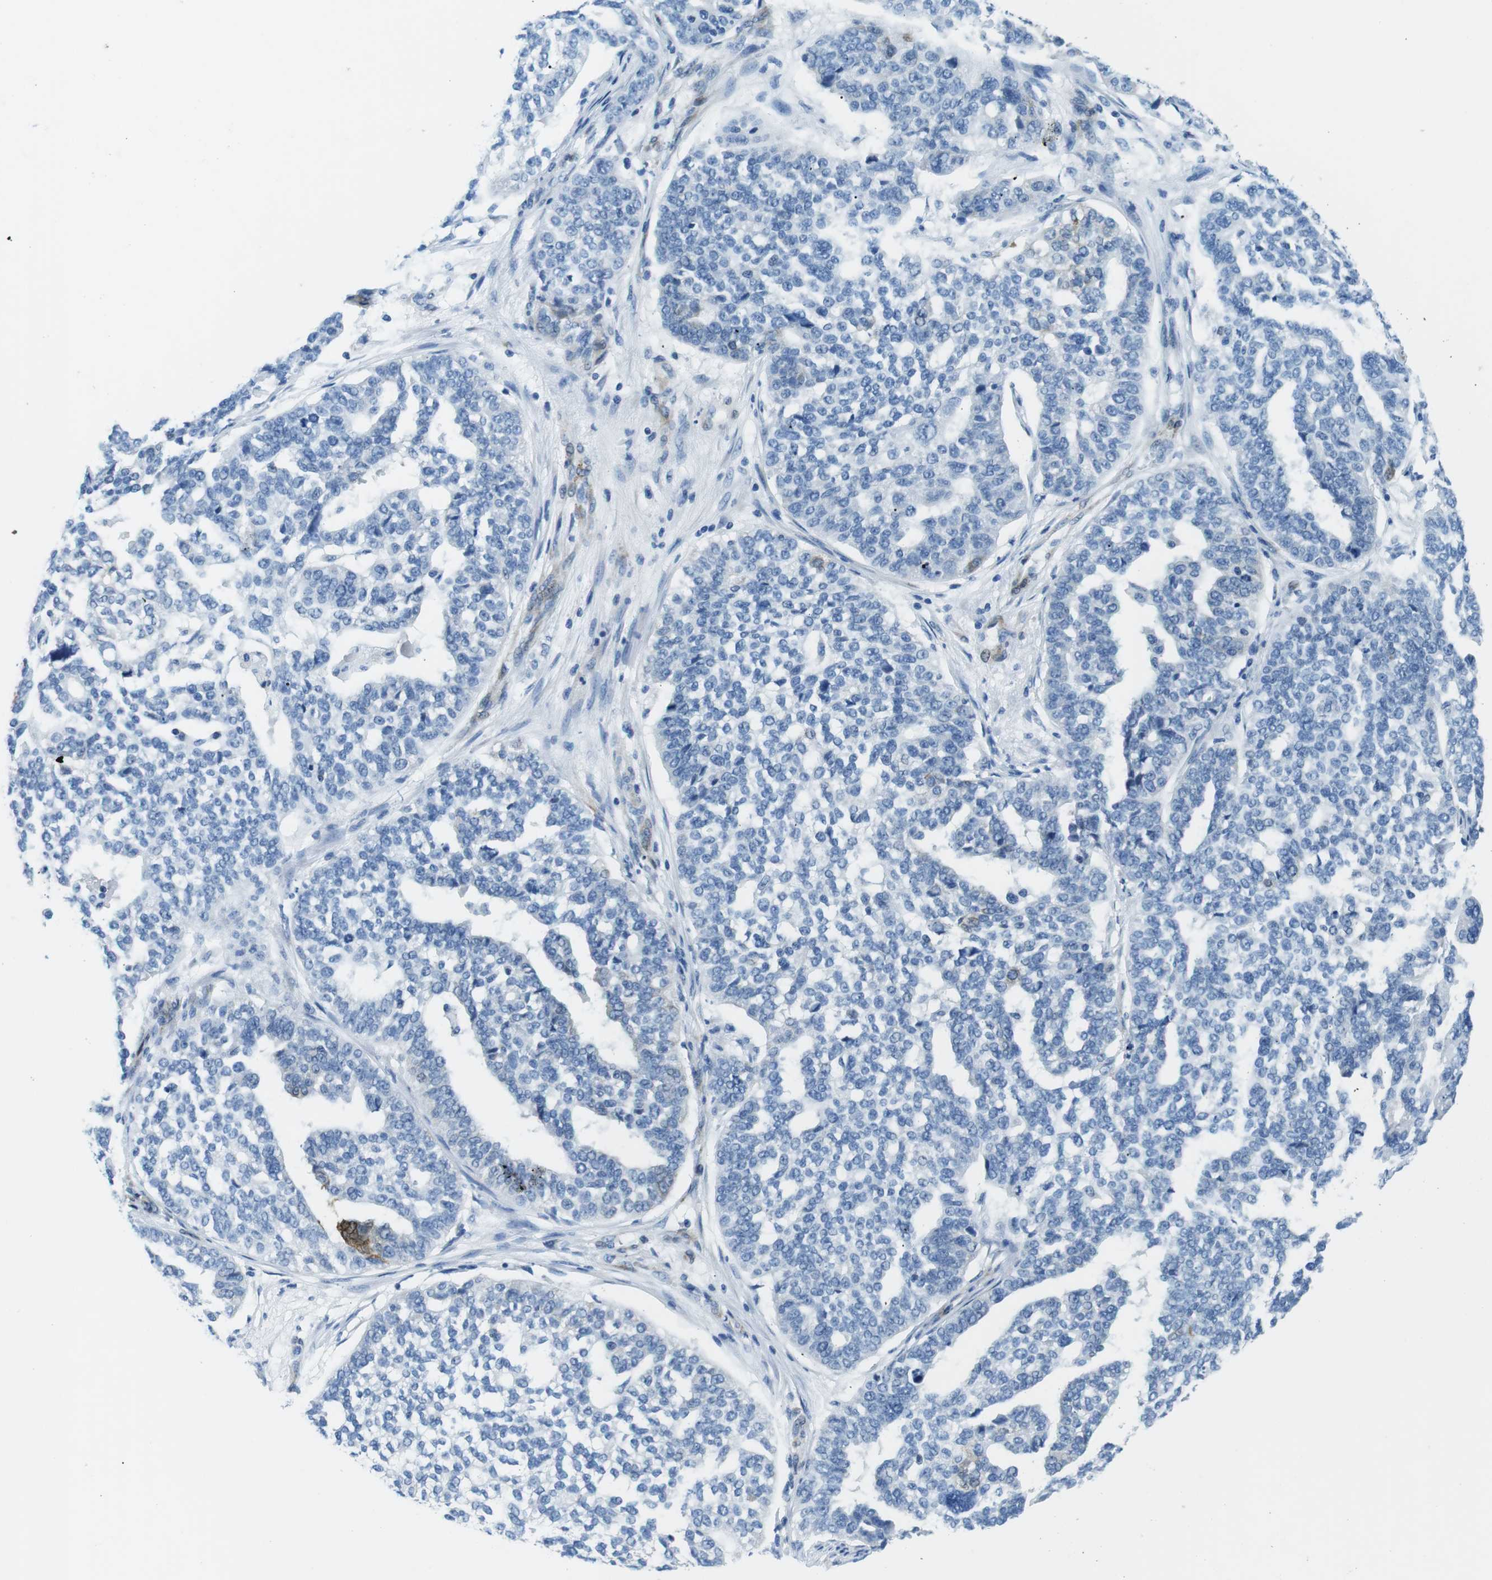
{"staining": {"intensity": "negative", "quantity": "none", "location": "none"}, "tissue": "ovarian cancer", "cell_type": "Tumor cells", "image_type": "cancer", "snomed": [{"axis": "morphology", "description": "Cystadenocarcinoma, serous, NOS"}, {"axis": "topography", "description": "Ovary"}], "caption": "High power microscopy image of an immunohistochemistry (IHC) histopathology image of ovarian cancer (serous cystadenocarcinoma), revealing no significant staining in tumor cells.", "gene": "PHLDA1", "patient": {"sex": "female", "age": 59}}